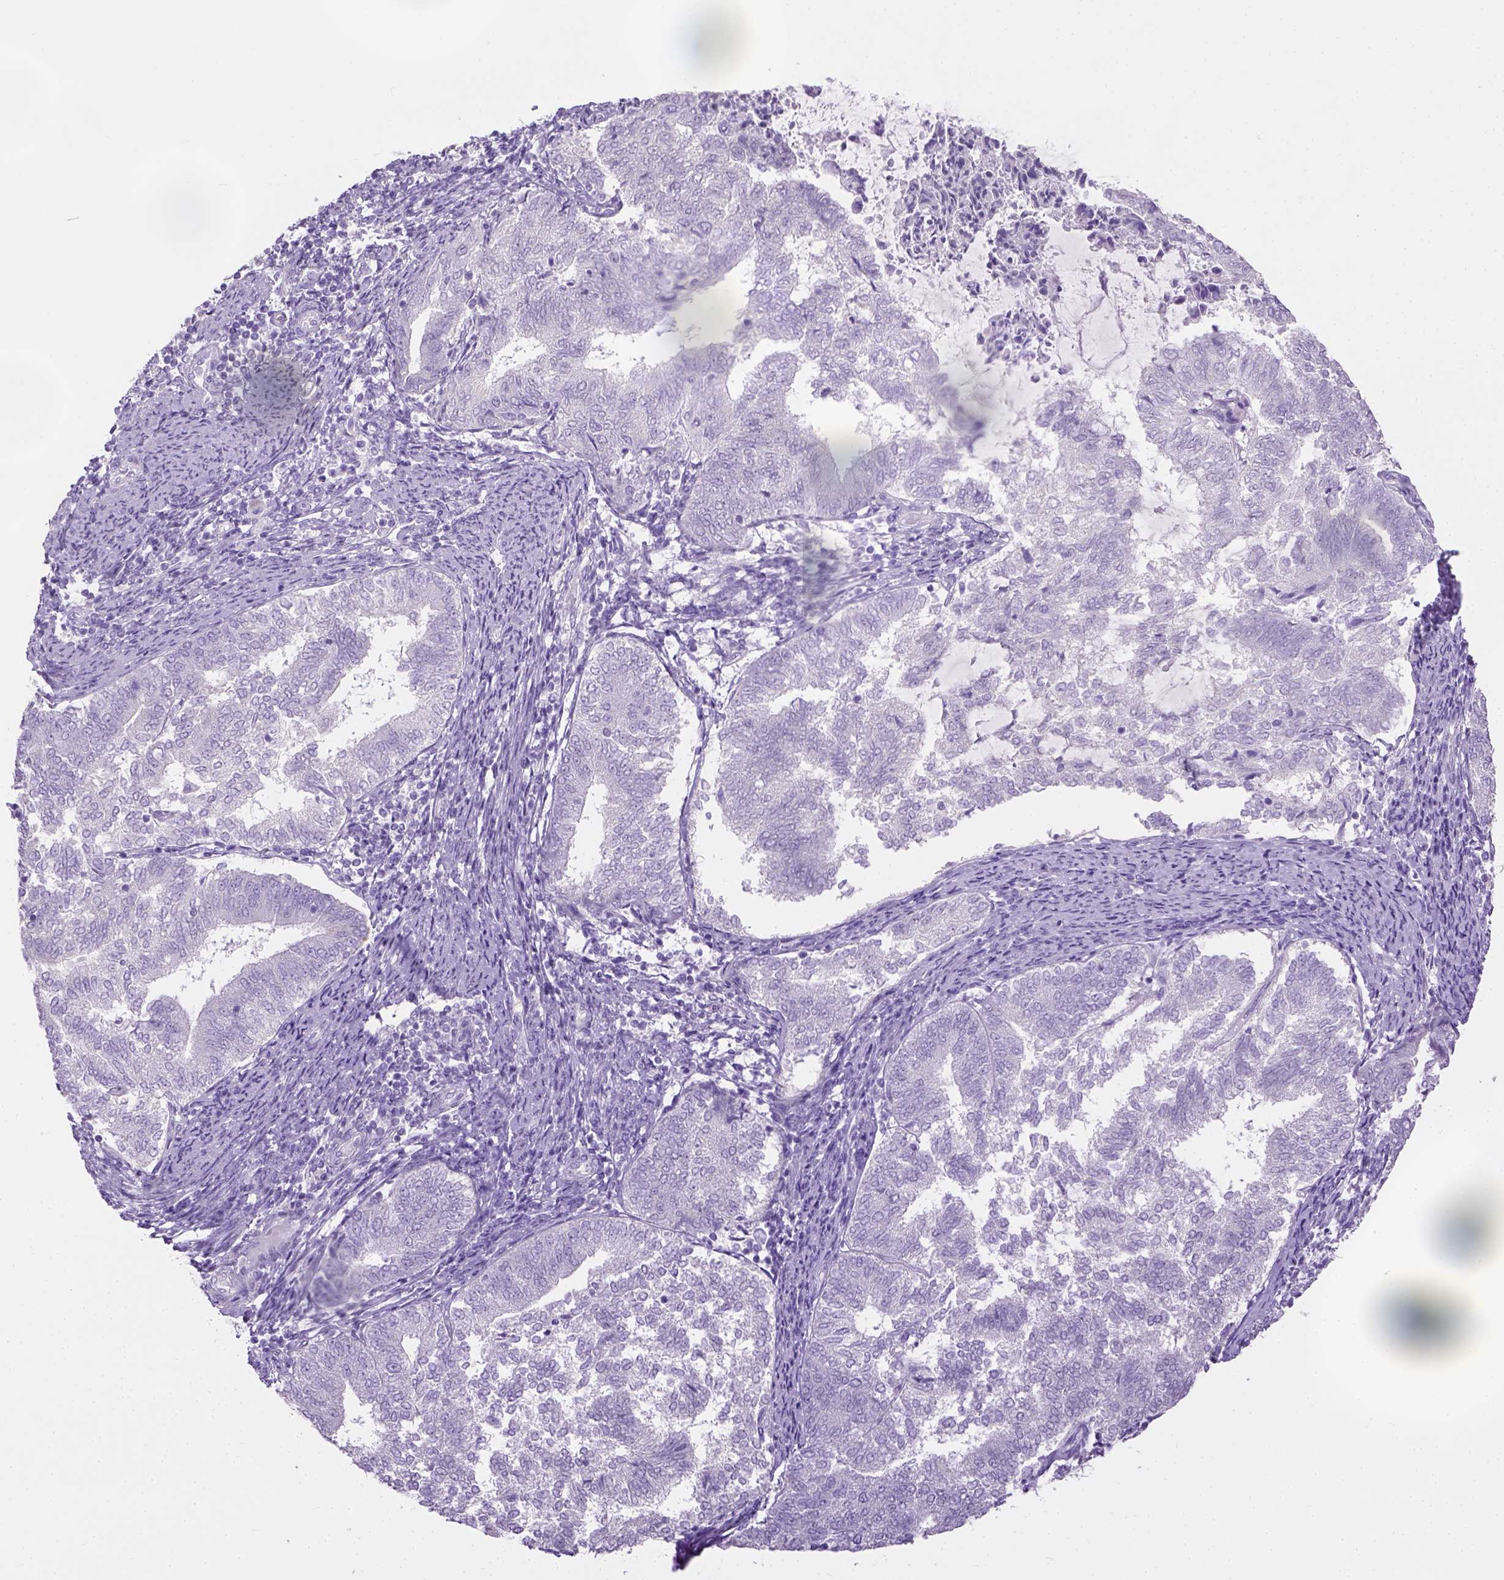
{"staining": {"intensity": "negative", "quantity": "none", "location": "none"}, "tissue": "endometrial cancer", "cell_type": "Tumor cells", "image_type": "cancer", "snomed": [{"axis": "morphology", "description": "Adenocarcinoma, NOS"}, {"axis": "topography", "description": "Endometrium"}], "caption": "This is an immunohistochemistry image of endometrial adenocarcinoma. There is no positivity in tumor cells.", "gene": "CYP24A1", "patient": {"sex": "female", "age": 65}}